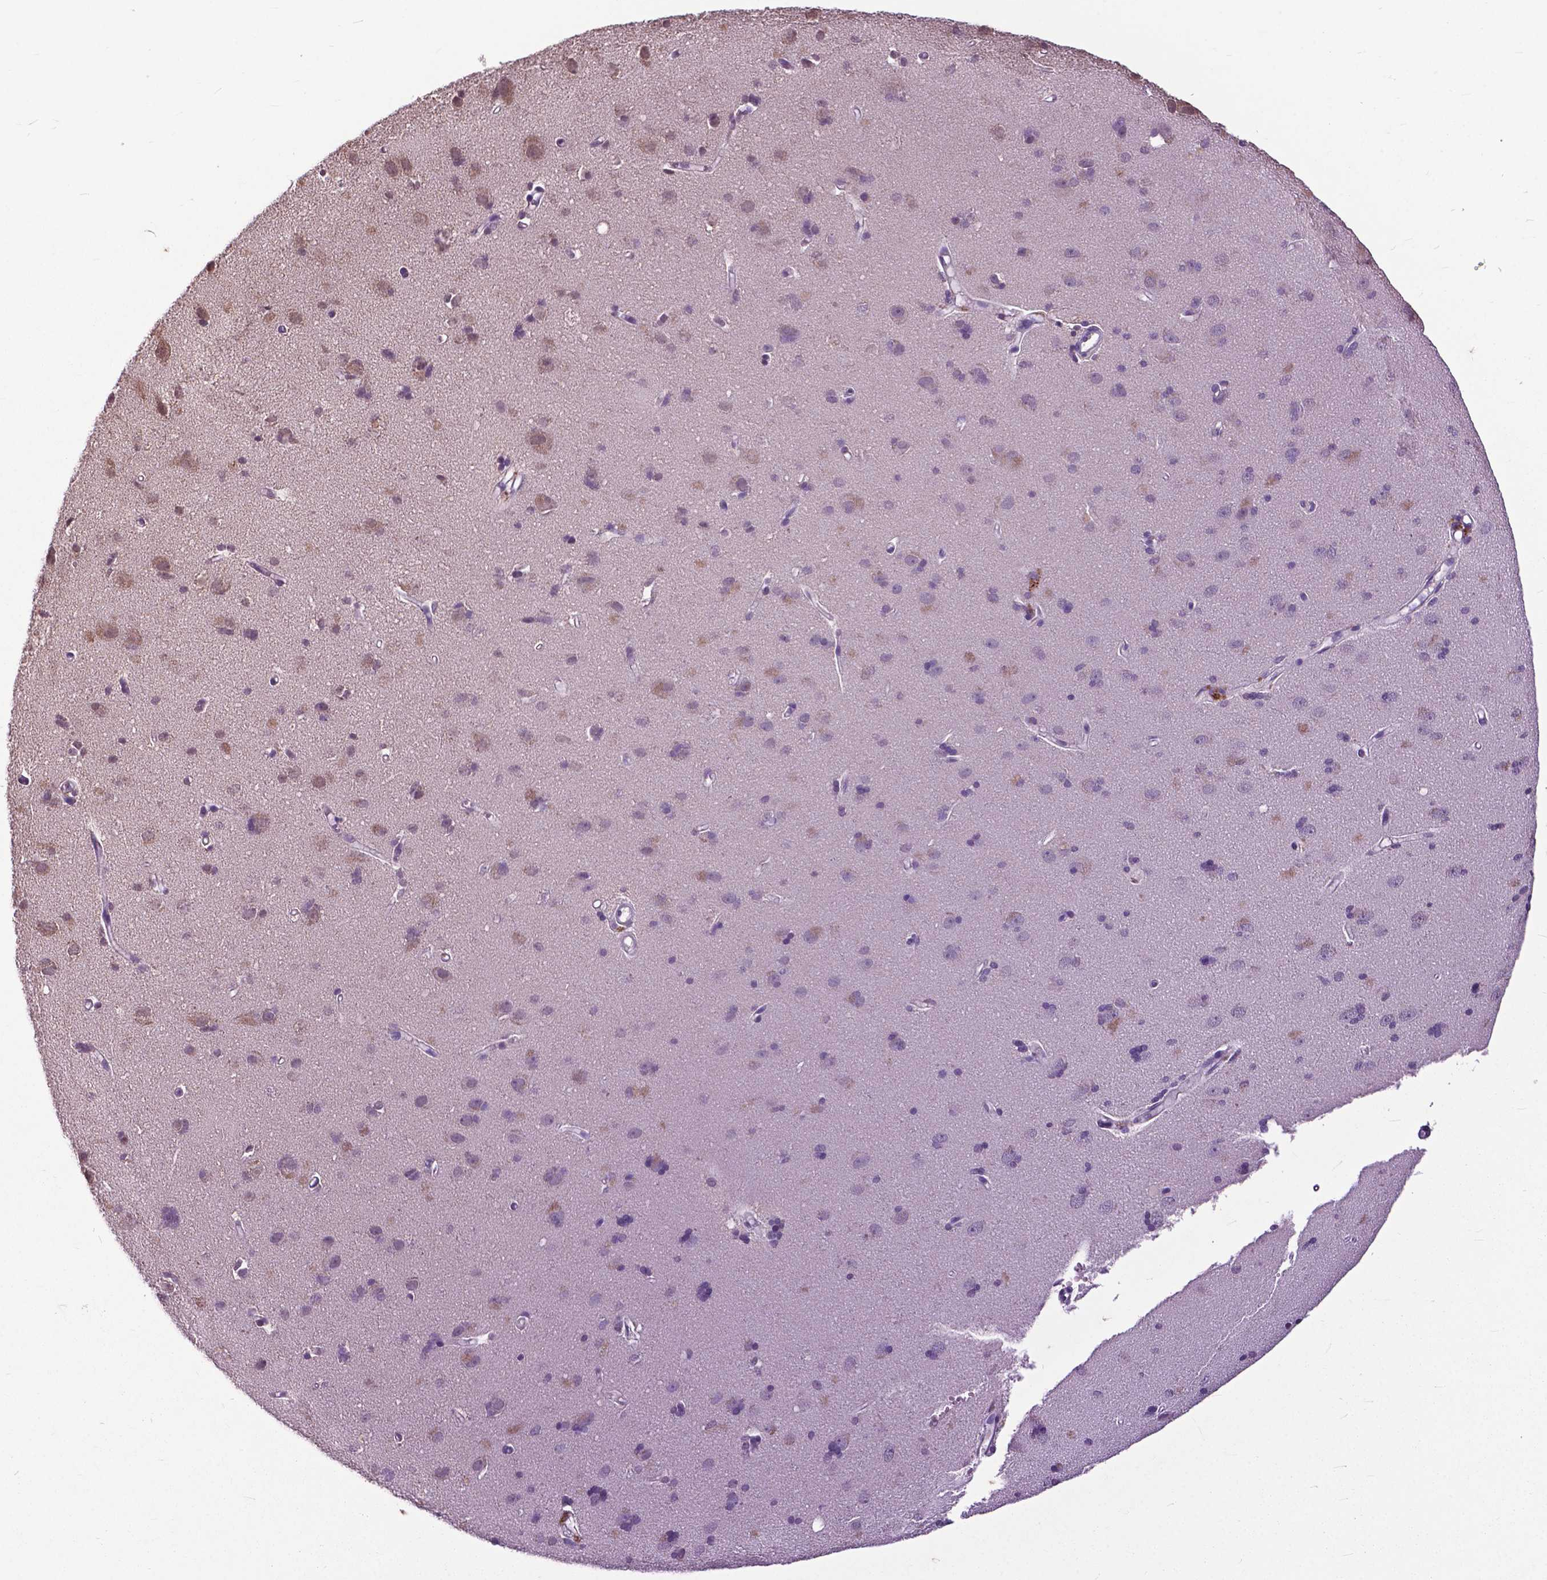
{"staining": {"intensity": "negative", "quantity": "none", "location": "none"}, "tissue": "cerebral cortex", "cell_type": "Endothelial cells", "image_type": "normal", "snomed": [{"axis": "morphology", "description": "Normal tissue, NOS"}, {"axis": "morphology", "description": "Glioma, malignant, High grade"}, {"axis": "topography", "description": "Cerebral cortex"}], "caption": "DAB immunohistochemical staining of unremarkable cerebral cortex displays no significant expression in endothelial cells. (DAB (3,3'-diaminobenzidine) IHC, high magnification).", "gene": "FAF1", "patient": {"sex": "male", "age": 71}}